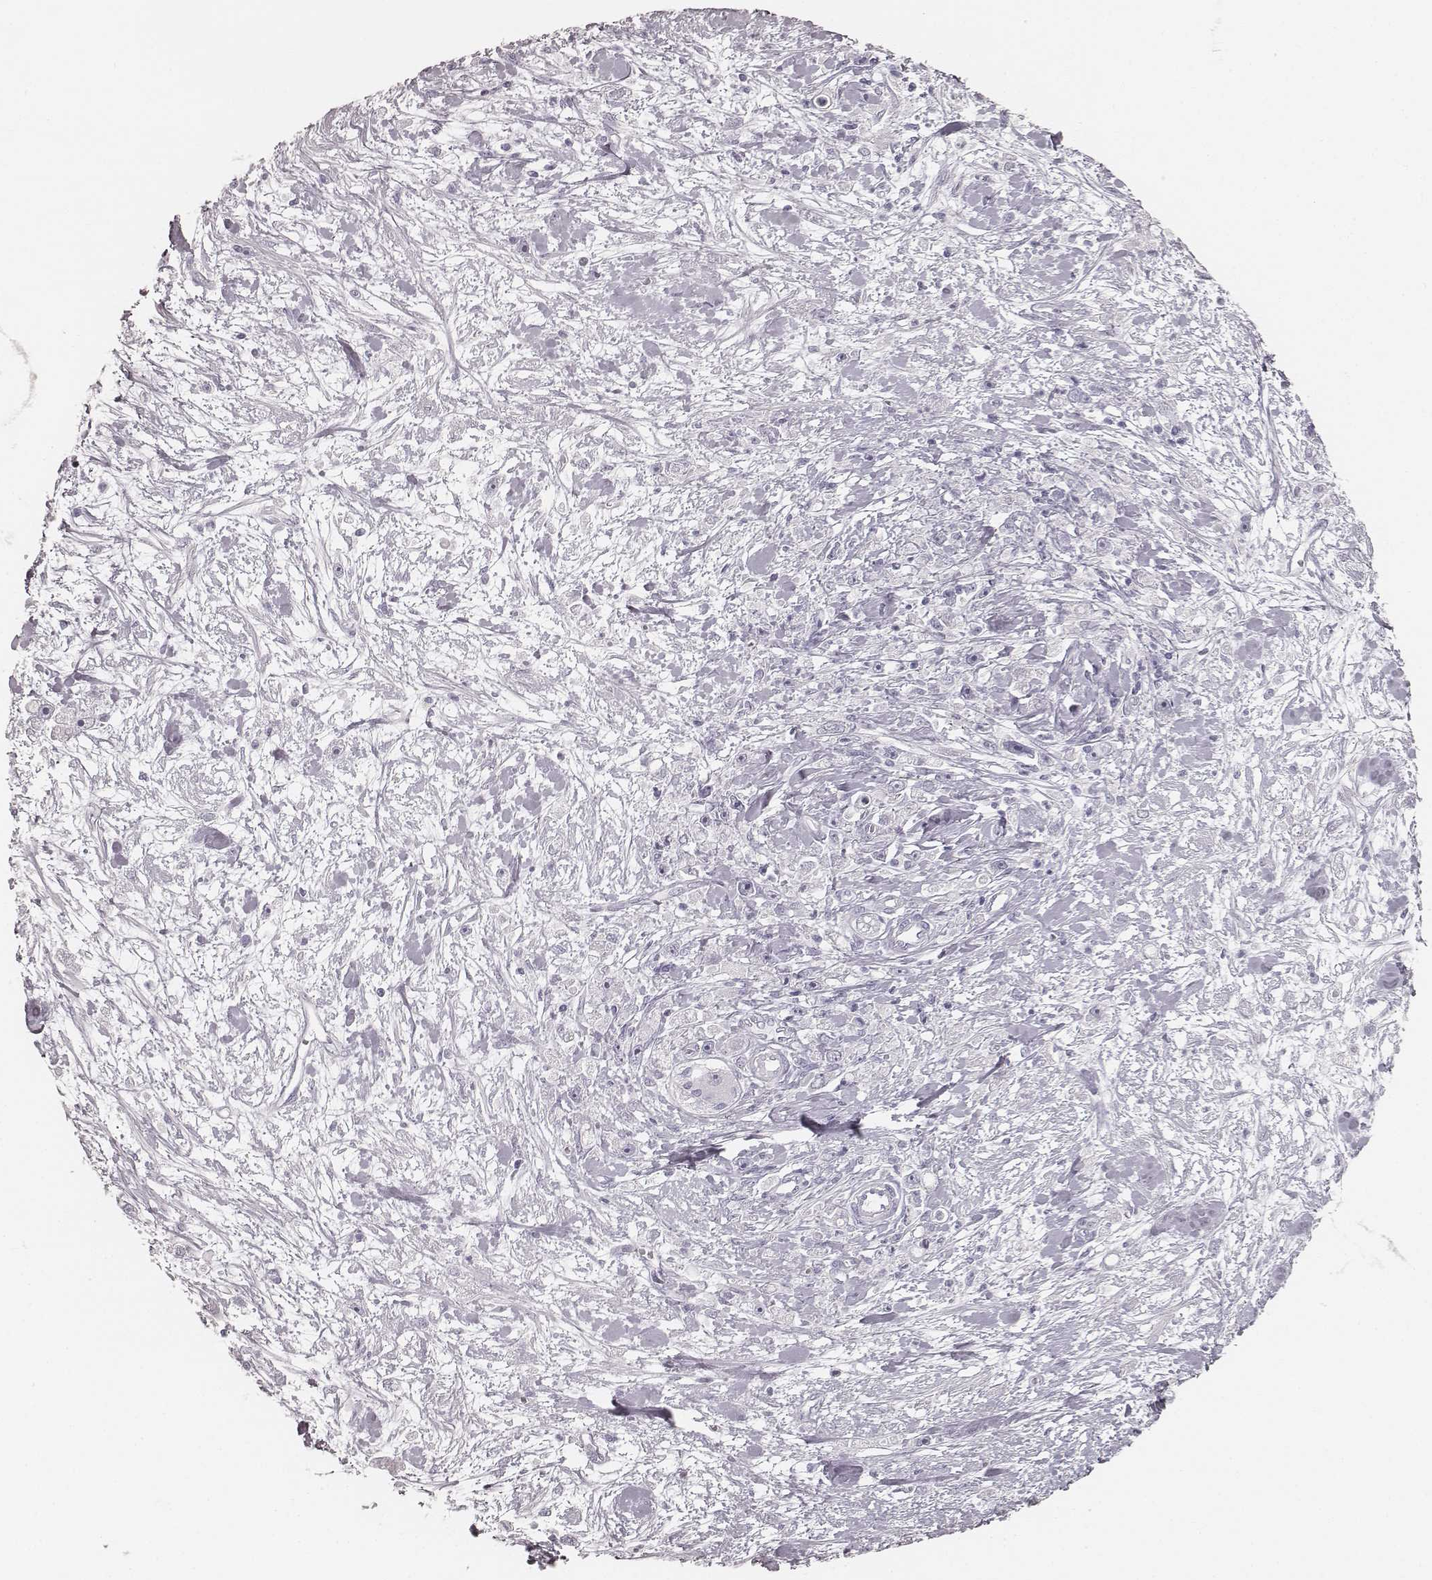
{"staining": {"intensity": "negative", "quantity": "none", "location": "none"}, "tissue": "stomach cancer", "cell_type": "Tumor cells", "image_type": "cancer", "snomed": [{"axis": "morphology", "description": "Adenocarcinoma, NOS"}, {"axis": "topography", "description": "Stomach"}], "caption": "Photomicrograph shows no significant protein positivity in tumor cells of stomach cancer (adenocarcinoma).", "gene": "KRT34", "patient": {"sex": "female", "age": 59}}